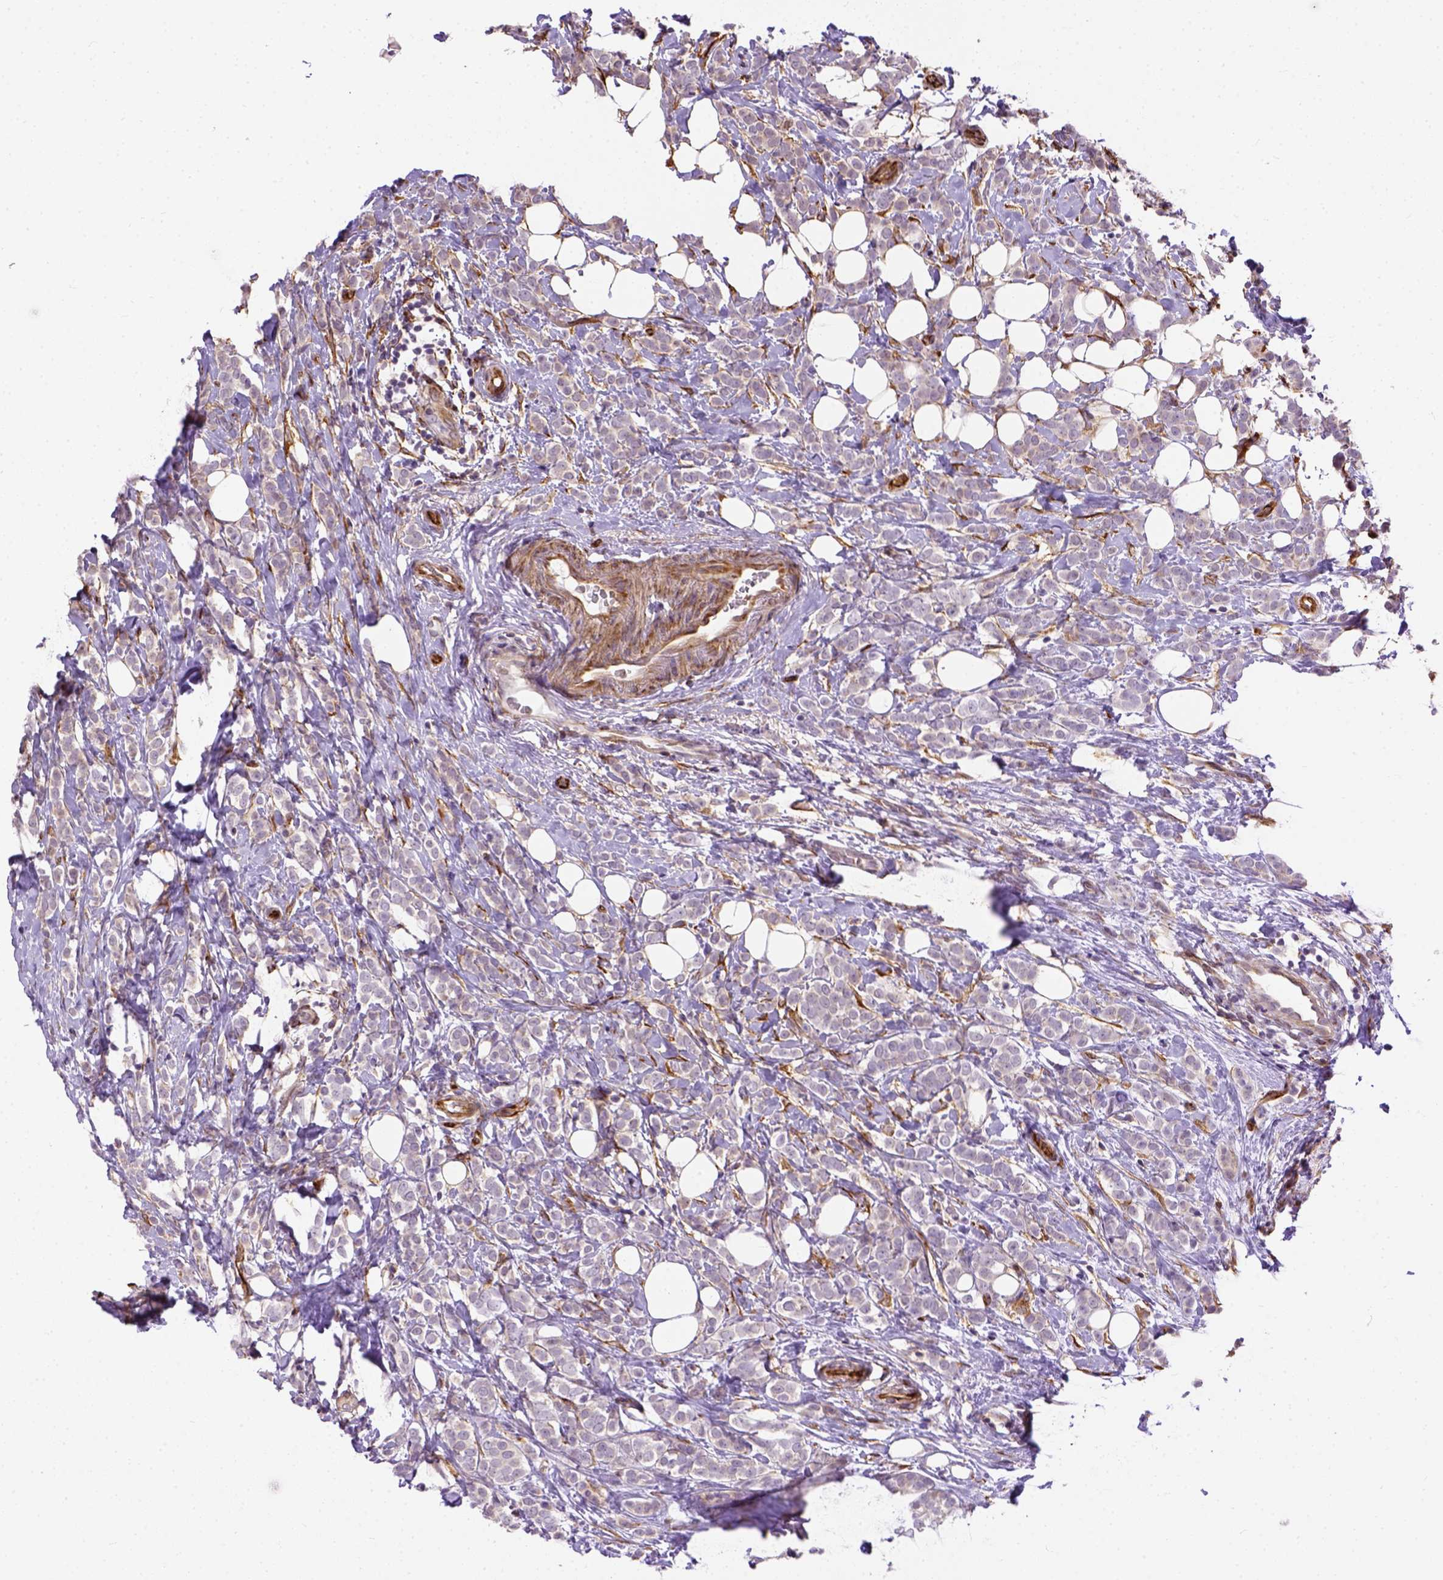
{"staining": {"intensity": "negative", "quantity": "none", "location": "none"}, "tissue": "breast cancer", "cell_type": "Tumor cells", "image_type": "cancer", "snomed": [{"axis": "morphology", "description": "Lobular carcinoma"}, {"axis": "topography", "description": "Breast"}], "caption": "A micrograph of human breast lobular carcinoma is negative for staining in tumor cells.", "gene": "KAZN", "patient": {"sex": "female", "age": 49}}